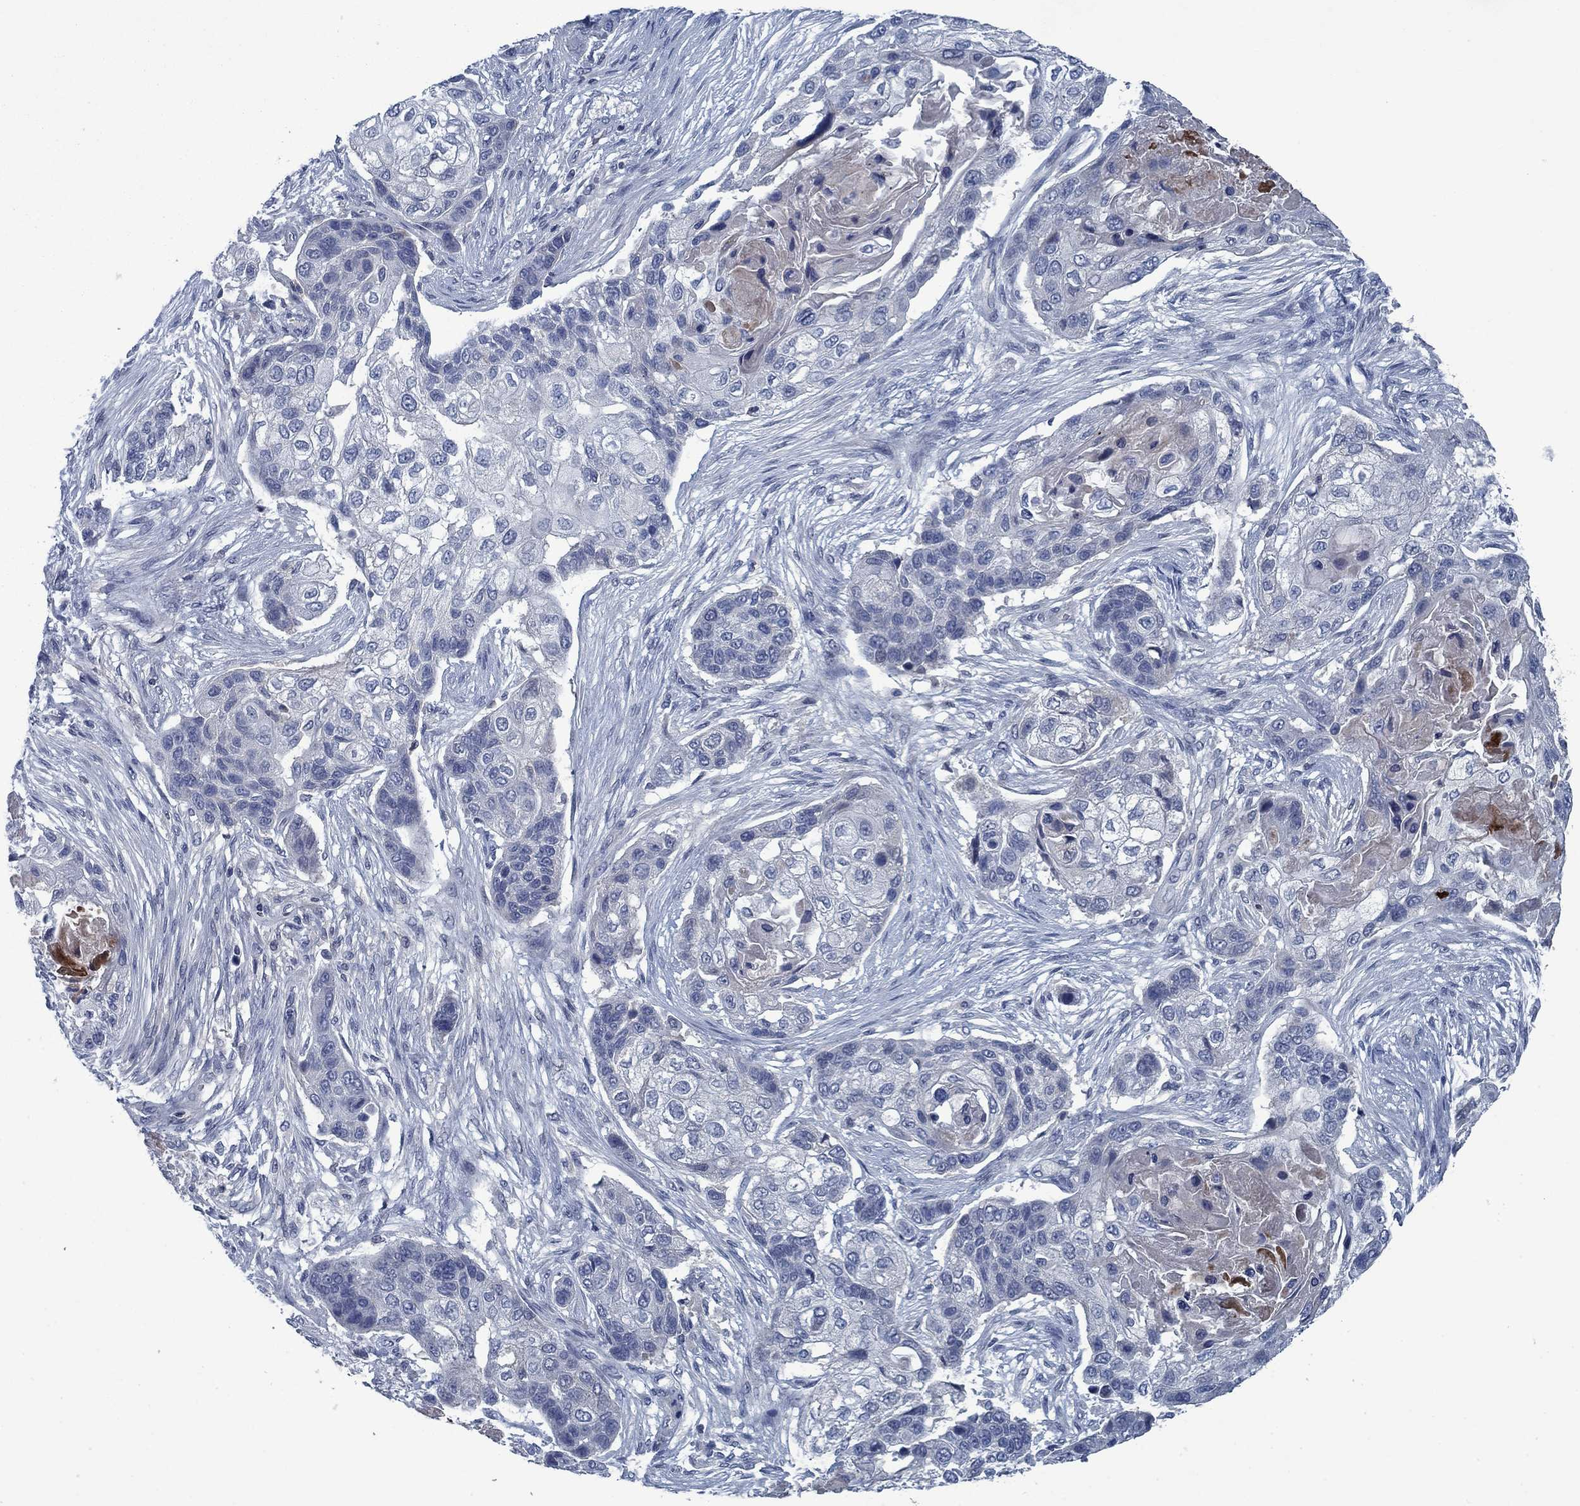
{"staining": {"intensity": "negative", "quantity": "none", "location": "none"}, "tissue": "lung cancer", "cell_type": "Tumor cells", "image_type": "cancer", "snomed": [{"axis": "morphology", "description": "Squamous cell carcinoma, NOS"}, {"axis": "topography", "description": "Lung"}], "caption": "A histopathology image of lung cancer stained for a protein exhibits no brown staining in tumor cells.", "gene": "PNMA8A", "patient": {"sex": "male", "age": 69}}